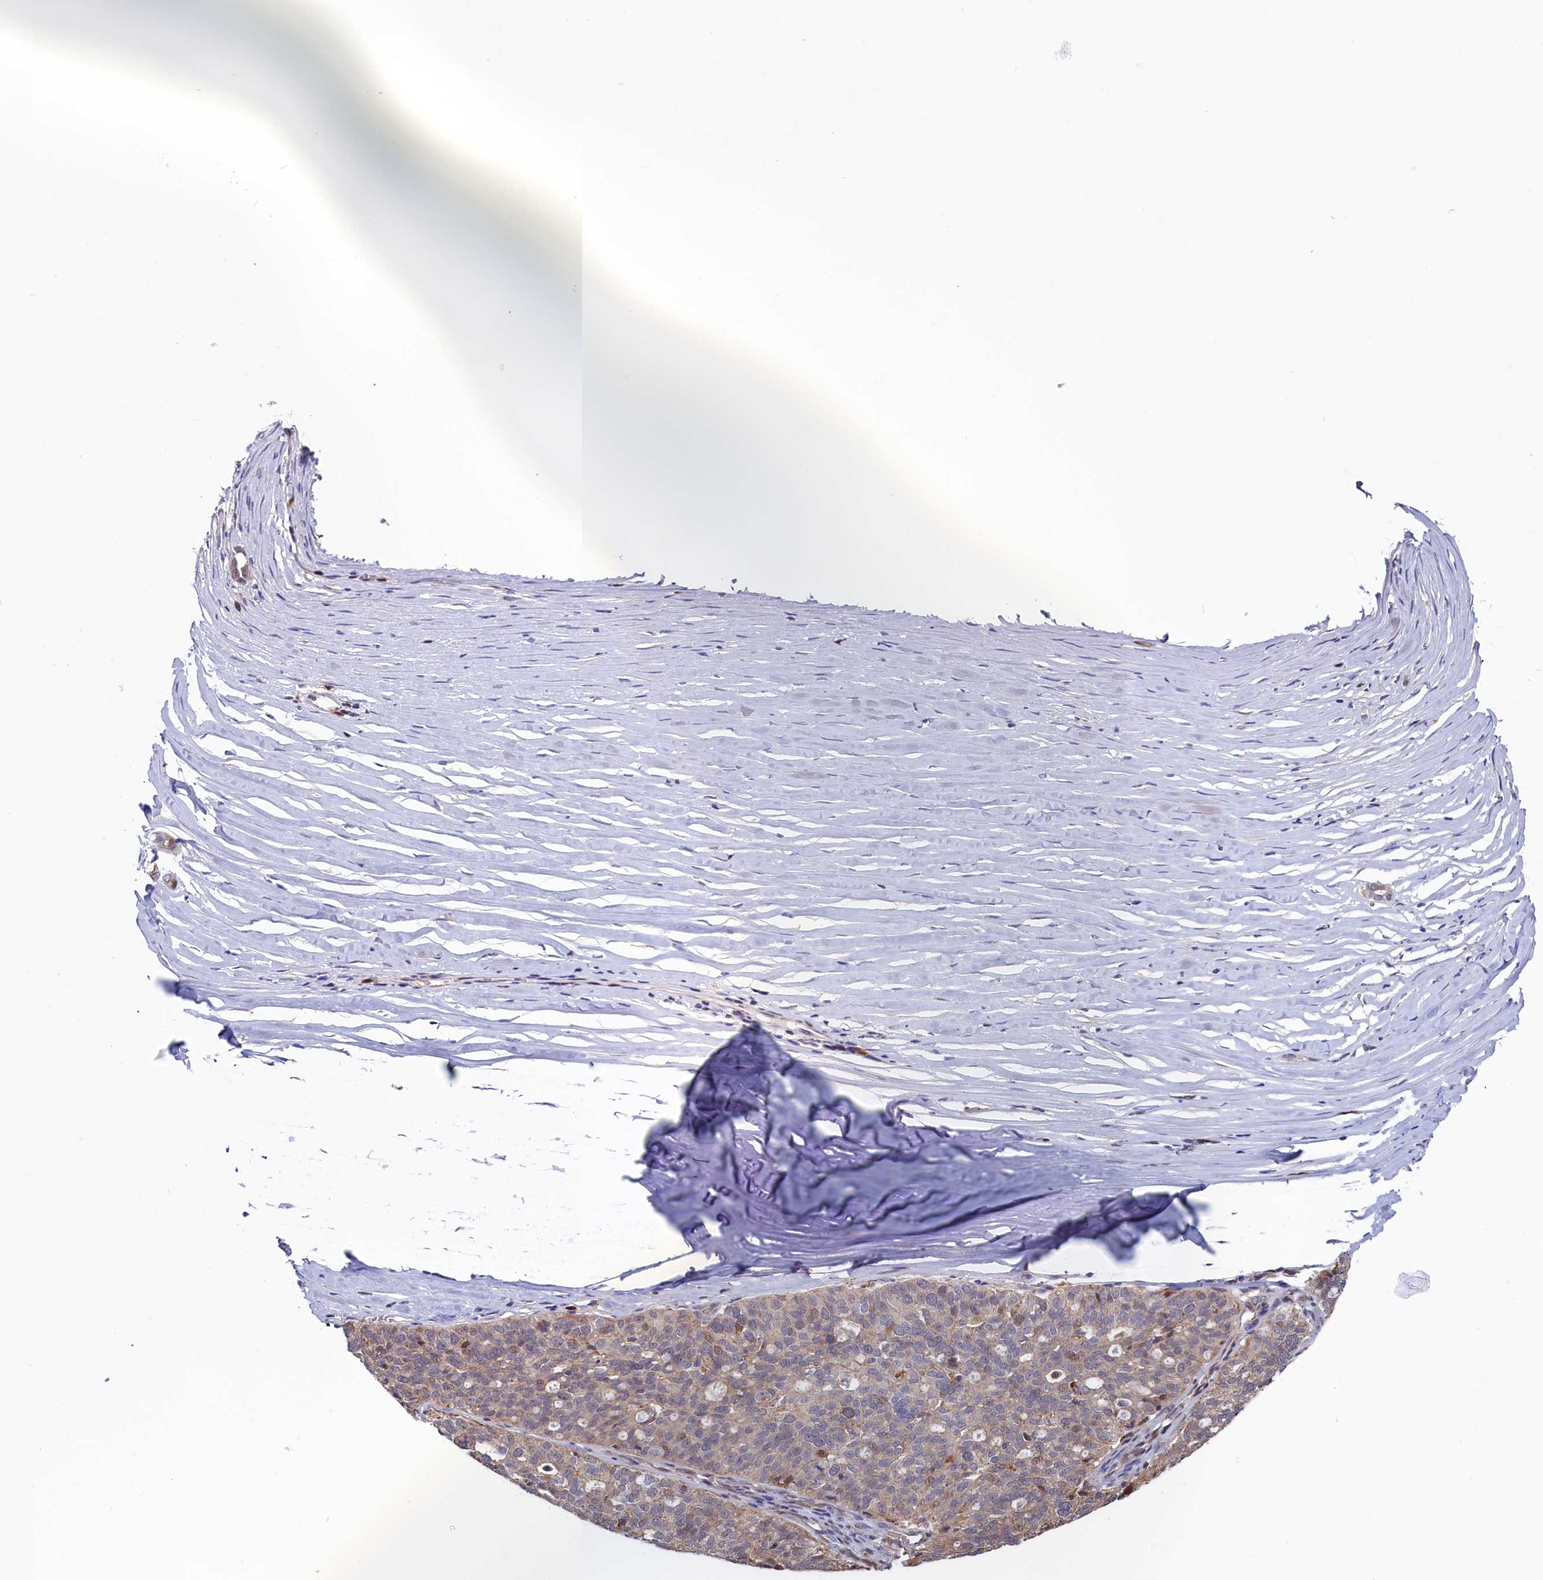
{"staining": {"intensity": "weak", "quantity": "25%-75%", "location": "cytoplasmic/membranous,nuclear"}, "tissue": "ovarian cancer", "cell_type": "Tumor cells", "image_type": "cancer", "snomed": [{"axis": "morphology", "description": "Cystadenocarcinoma, serous, NOS"}, {"axis": "topography", "description": "Ovary"}], "caption": "Immunohistochemistry of human ovarian cancer reveals low levels of weak cytoplasmic/membranous and nuclear staining in approximately 25%-75% of tumor cells.", "gene": "CIAPIN1", "patient": {"sex": "female", "age": 59}}